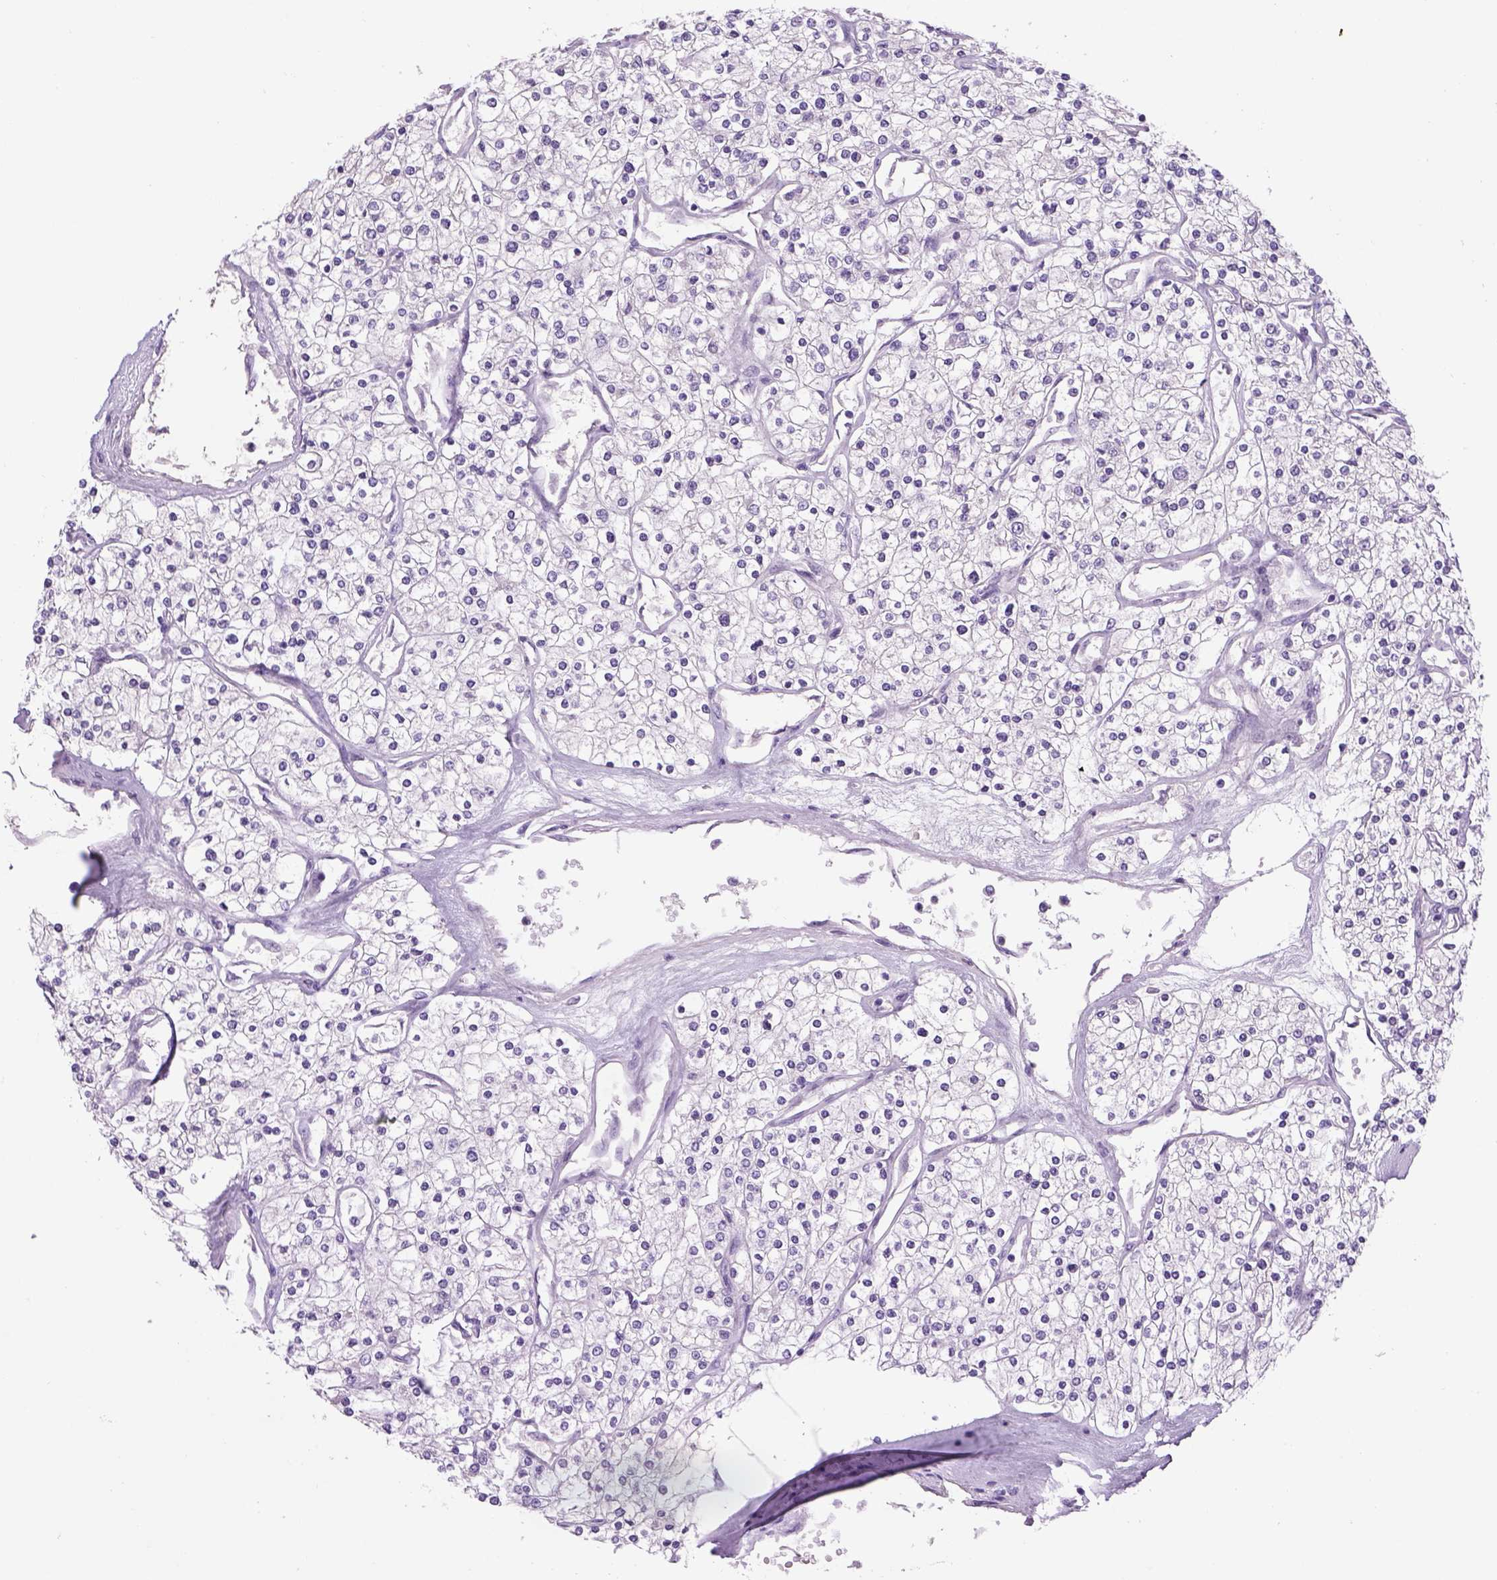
{"staining": {"intensity": "negative", "quantity": "none", "location": "none"}, "tissue": "renal cancer", "cell_type": "Tumor cells", "image_type": "cancer", "snomed": [{"axis": "morphology", "description": "Adenocarcinoma, NOS"}, {"axis": "topography", "description": "Kidney"}], "caption": "Human renal cancer (adenocarcinoma) stained for a protein using immunohistochemistry (IHC) exhibits no positivity in tumor cells.", "gene": "DBH", "patient": {"sex": "male", "age": 80}}